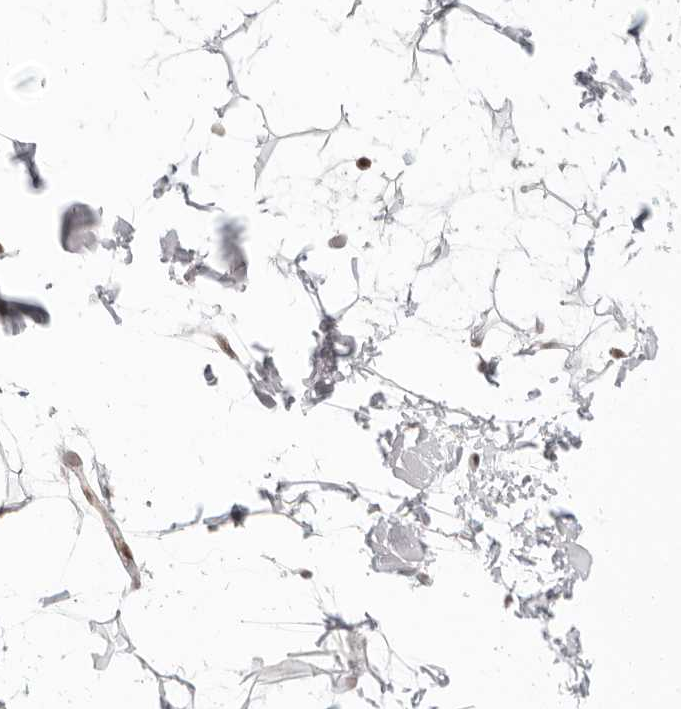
{"staining": {"intensity": "weak", "quantity": ">75%", "location": "nuclear"}, "tissue": "adipose tissue", "cell_type": "Adipocytes", "image_type": "normal", "snomed": [{"axis": "morphology", "description": "Normal tissue, NOS"}, {"axis": "topography", "description": "Soft tissue"}], "caption": "An image of adipose tissue stained for a protein displays weak nuclear brown staining in adipocytes.", "gene": "GABPA", "patient": {"sex": "male", "age": 72}}